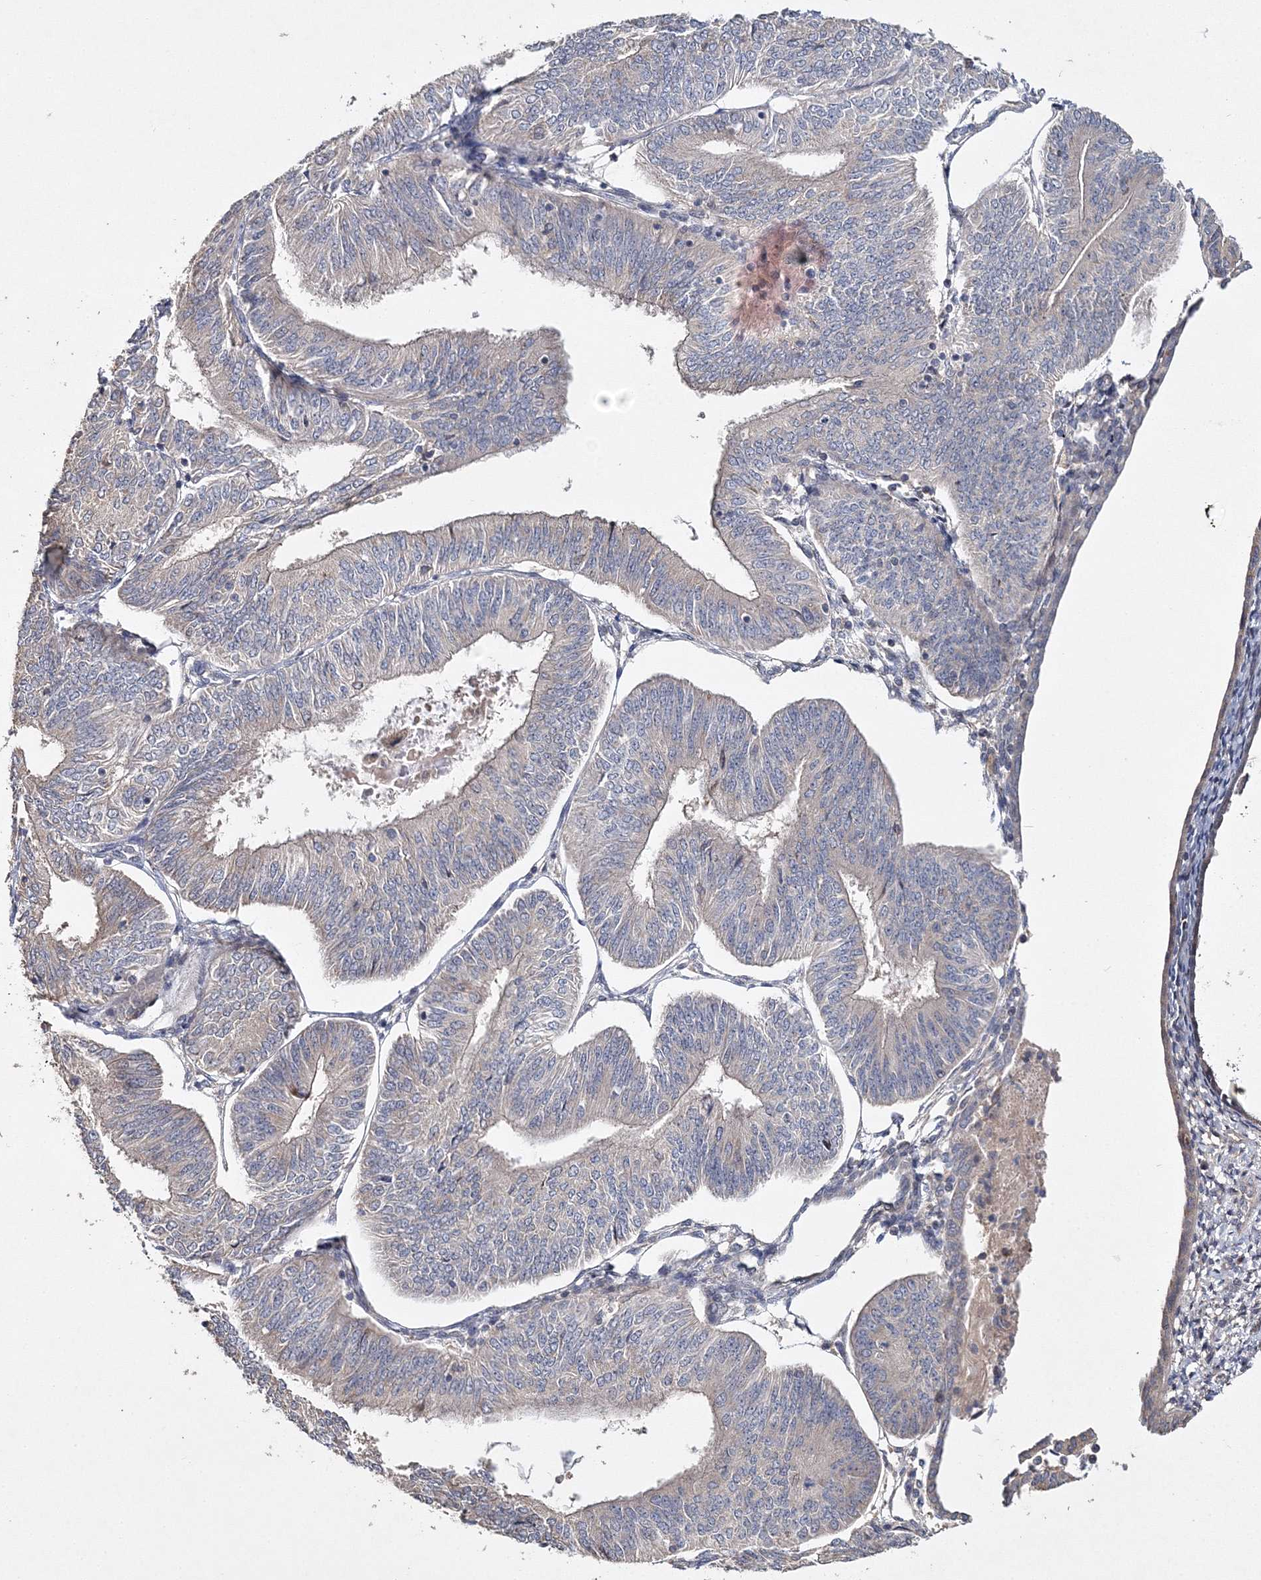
{"staining": {"intensity": "negative", "quantity": "none", "location": "none"}, "tissue": "endometrial cancer", "cell_type": "Tumor cells", "image_type": "cancer", "snomed": [{"axis": "morphology", "description": "Adenocarcinoma, NOS"}, {"axis": "topography", "description": "Endometrium"}], "caption": "Immunohistochemistry image of neoplastic tissue: endometrial cancer (adenocarcinoma) stained with DAB exhibits no significant protein expression in tumor cells.", "gene": "GJB5", "patient": {"sex": "female", "age": 58}}